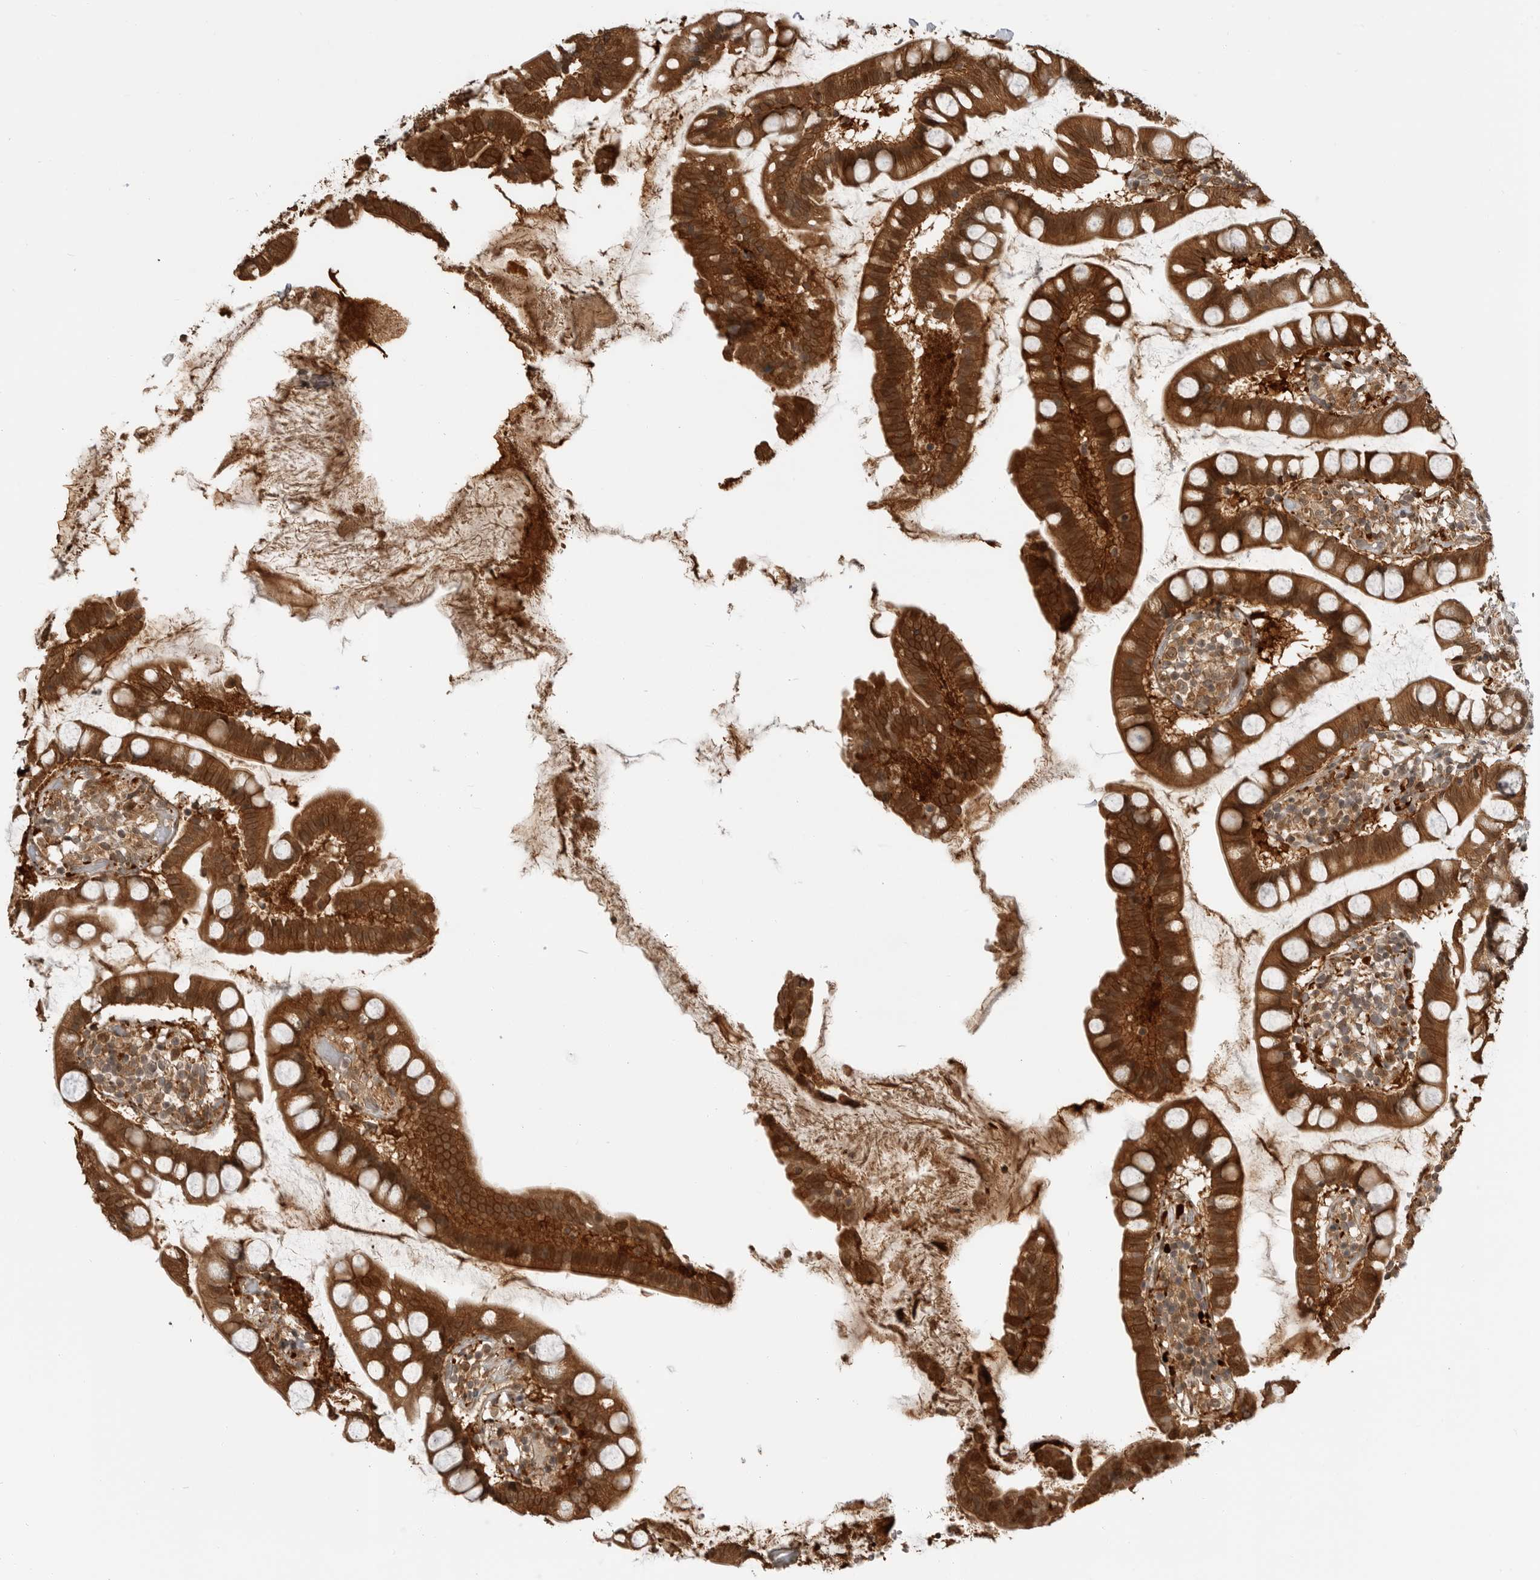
{"staining": {"intensity": "strong", "quantity": ">75%", "location": "cytoplasmic/membranous,nuclear"}, "tissue": "small intestine", "cell_type": "Glandular cells", "image_type": "normal", "snomed": [{"axis": "morphology", "description": "Normal tissue, NOS"}, {"axis": "topography", "description": "Small intestine"}], "caption": "Protein staining demonstrates strong cytoplasmic/membranous,nuclear expression in about >75% of glandular cells in normal small intestine.", "gene": "BMP2K", "patient": {"sex": "female", "age": 84}}